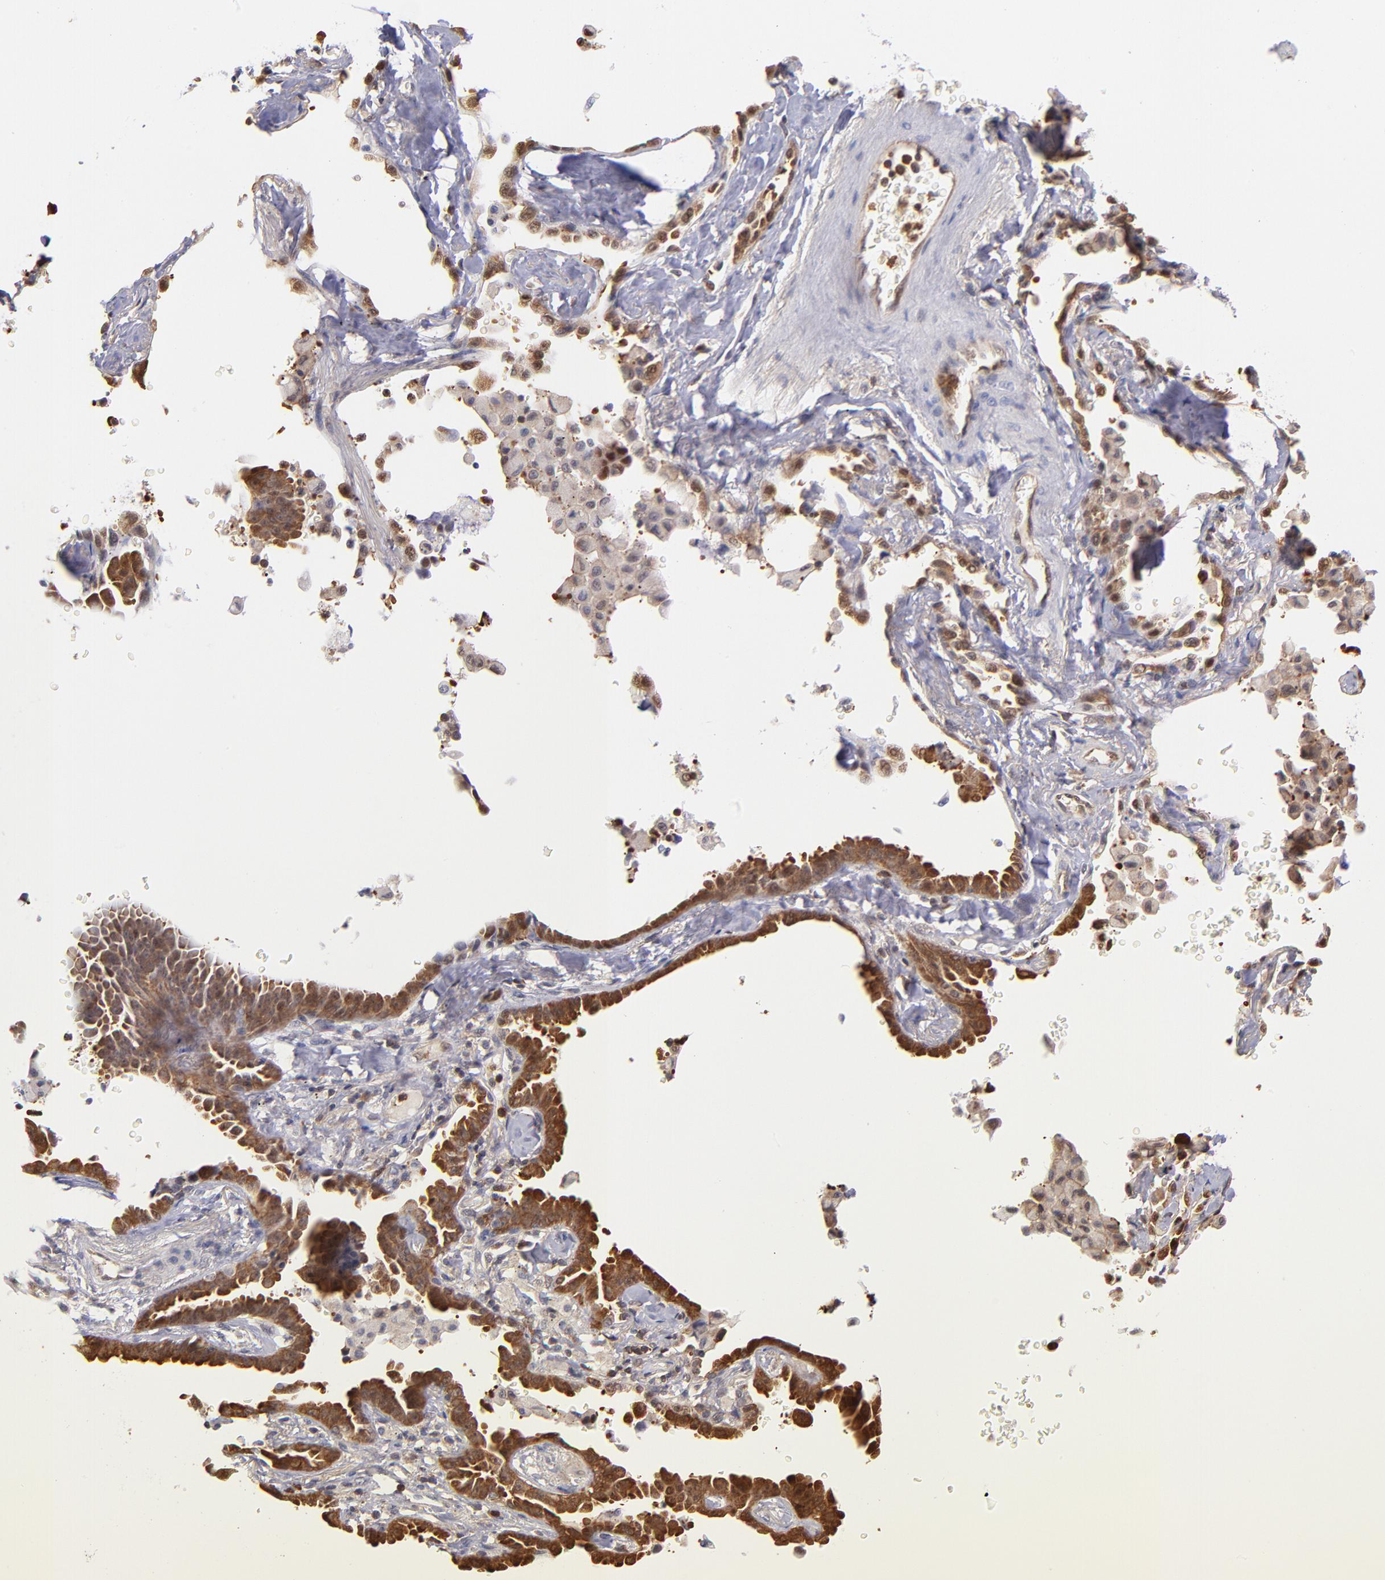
{"staining": {"intensity": "strong", "quantity": ">75%", "location": "cytoplasmic/membranous,nuclear"}, "tissue": "lung cancer", "cell_type": "Tumor cells", "image_type": "cancer", "snomed": [{"axis": "morphology", "description": "Adenocarcinoma, NOS"}, {"axis": "topography", "description": "Lung"}], "caption": "Immunohistochemical staining of lung cancer displays high levels of strong cytoplasmic/membranous and nuclear protein staining in approximately >75% of tumor cells. The protein of interest is stained brown, and the nuclei are stained in blue (DAB IHC with brightfield microscopy, high magnification).", "gene": "YWHAB", "patient": {"sex": "female", "age": 64}}